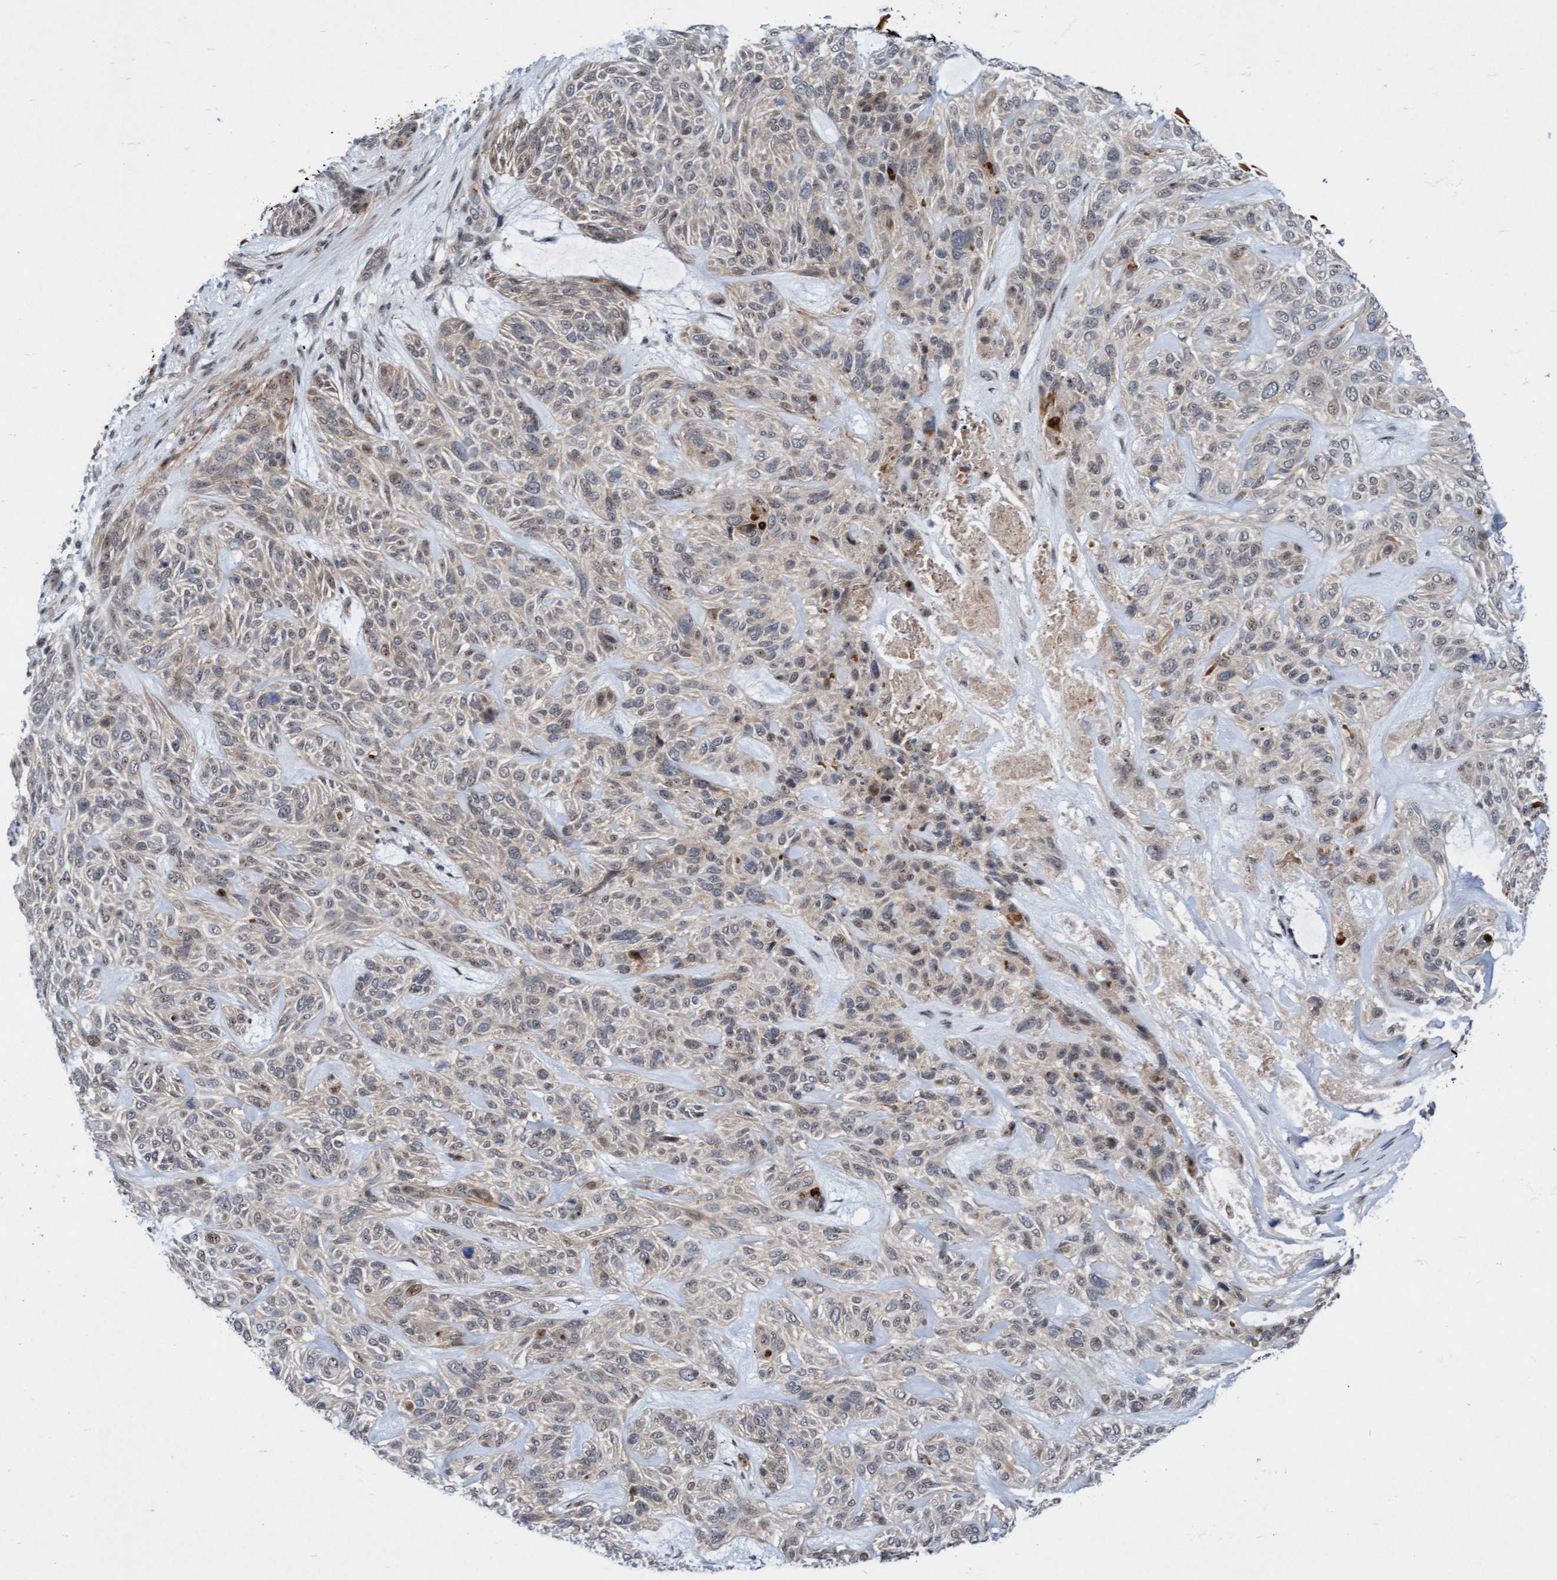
{"staining": {"intensity": "weak", "quantity": "<25%", "location": "cytoplasmic/membranous"}, "tissue": "skin cancer", "cell_type": "Tumor cells", "image_type": "cancer", "snomed": [{"axis": "morphology", "description": "Basal cell carcinoma"}, {"axis": "topography", "description": "Skin"}], "caption": "Skin cancer stained for a protein using IHC displays no staining tumor cells.", "gene": "RAP1GAP2", "patient": {"sex": "male", "age": 55}}